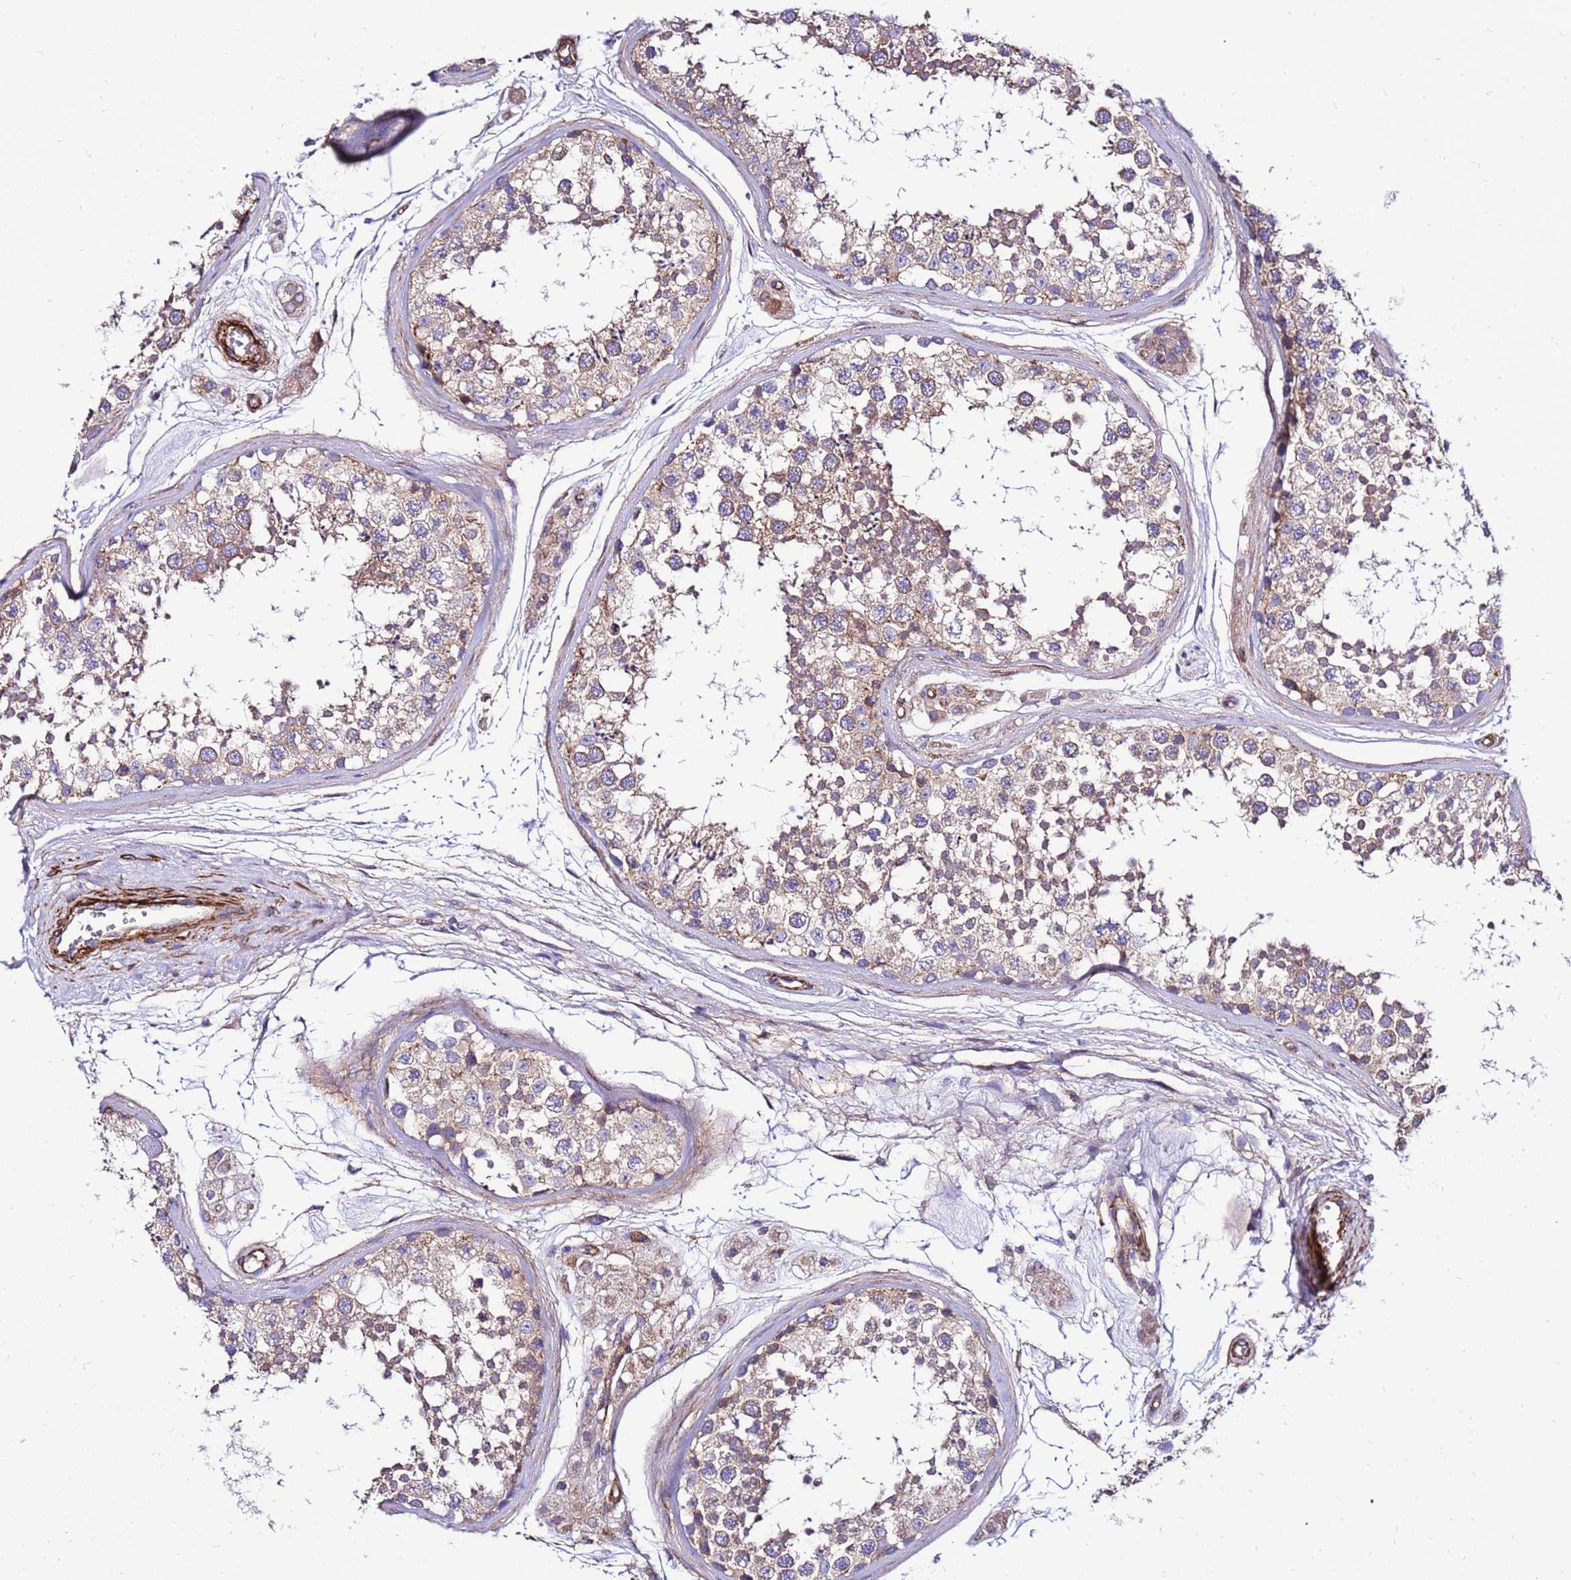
{"staining": {"intensity": "weak", "quantity": ">75%", "location": "cytoplasmic/membranous"}, "tissue": "testis", "cell_type": "Cells in seminiferous ducts", "image_type": "normal", "snomed": [{"axis": "morphology", "description": "Normal tissue, NOS"}, {"axis": "topography", "description": "Testis"}], "caption": "DAB immunohistochemical staining of benign testis reveals weak cytoplasmic/membranous protein staining in about >75% of cells in seminiferous ducts. (DAB IHC with brightfield microscopy, high magnification).", "gene": "EI24", "patient": {"sex": "male", "age": 56}}